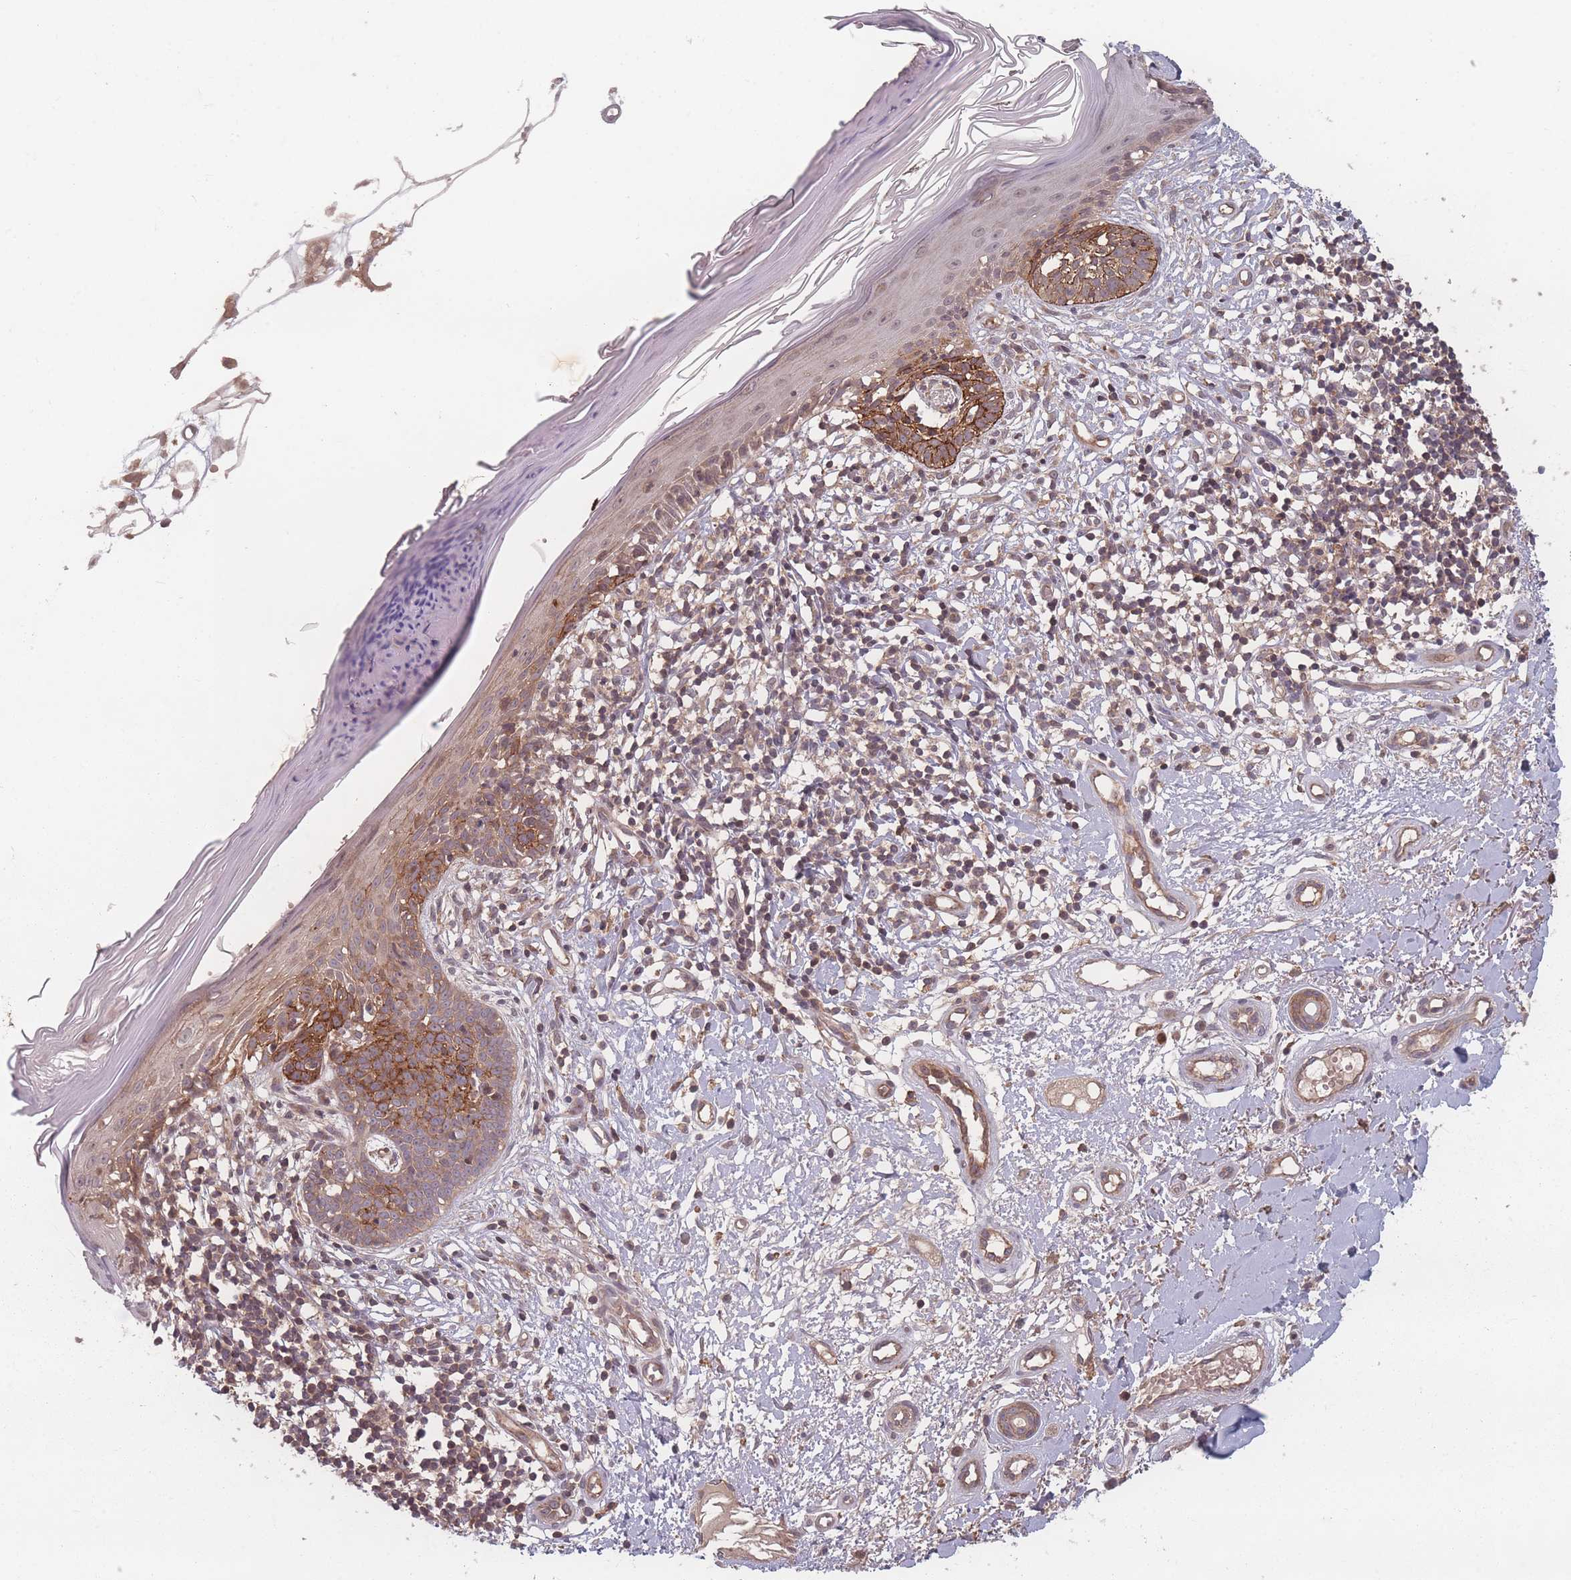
{"staining": {"intensity": "moderate", "quantity": ">75%", "location": "cytoplasmic/membranous"}, "tissue": "skin cancer", "cell_type": "Tumor cells", "image_type": "cancer", "snomed": [{"axis": "morphology", "description": "Basal cell carcinoma"}, {"axis": "topography", "description": "Skin"}], "caption": "A medium amount of moderate cytoplasmic/membranous staining is appreciated in about >75% of tumor cells in basal cell carcinoma (skin) tissue.", "gene": "HAGH", "patient": {"sex": "male", "age": 78}}